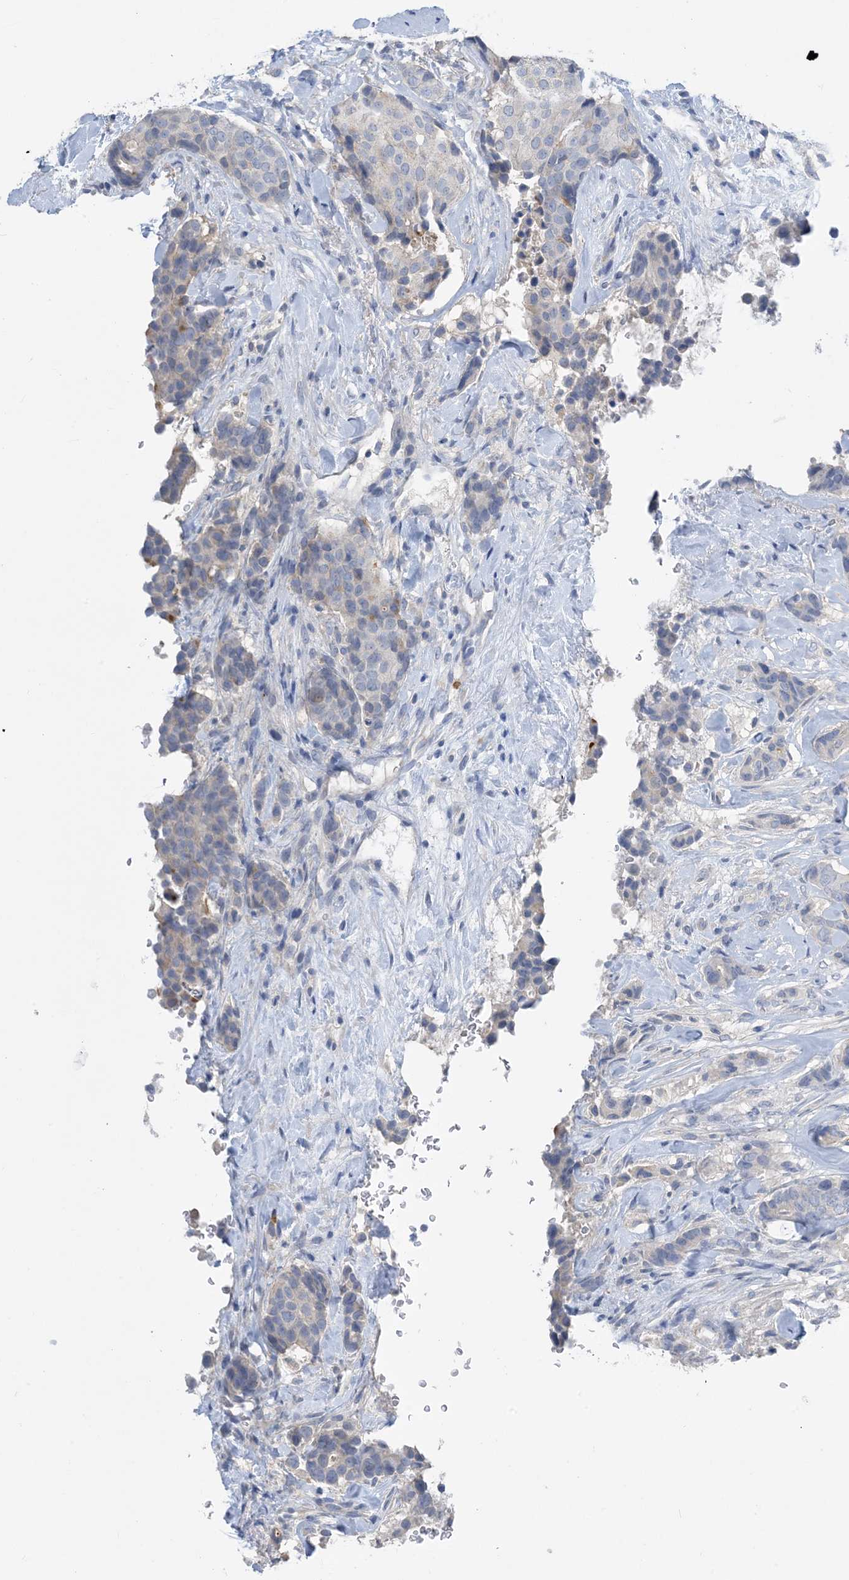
{"staining": {"intensity": "negative", "quantity": "none", "location": "none"}, "tissue": "breast cancer", "cell_type": "Tumor cells", "image_type": "cancer", "snomed": [{"axis": "morphology", "description": "Duct carcinoma"}, {"axis": "topography", "description": "Breast"}], "caption": "A histopathology image of breast cancer (intraductal carcinoma) stained for a protein demonstrates no brown staining in tumor cells.", "gene": "KPRP", "patient": {"sex": "female", "age": 75}}